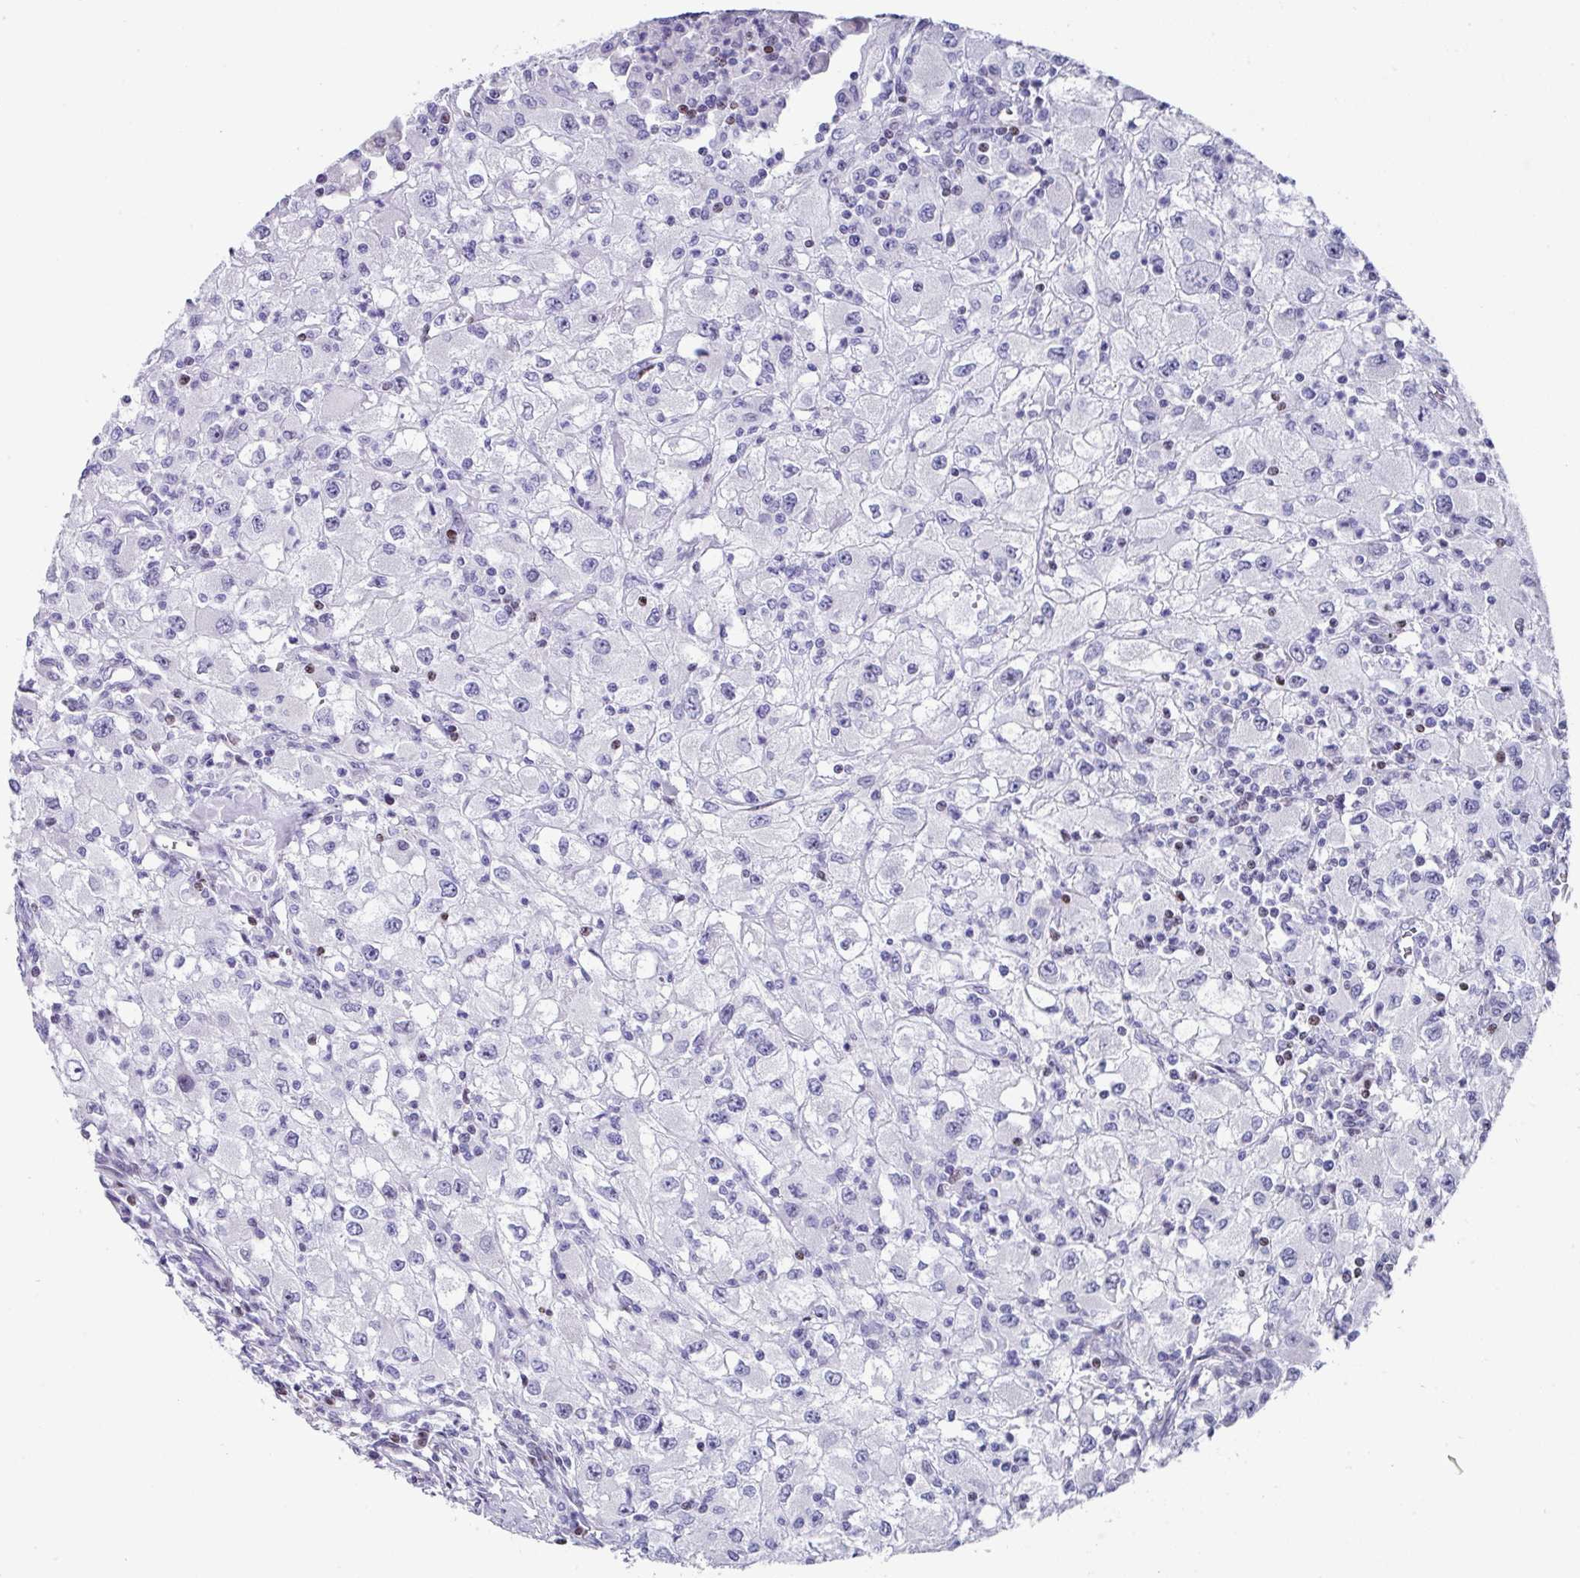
{"staining": {"intensity": "negative", "quantity": "none", "location": "none"}, "tissue": "renal cancer", "cell_type": "Tumor cells", "image_type": "cancer", "snomed": [{"axis": "morphology", "description": "Adenocarcinoma, NOS"}, {"axis": "topography", "description": "Kidney"}], "caption": "DAB (3,3'-diaminobenzidine) immunohistochemical staining of renal adenocarcinoma displays no significant expression in tumor cells.", "gene": "TCF3", "patient": {"sex": "female", "age": 67}}